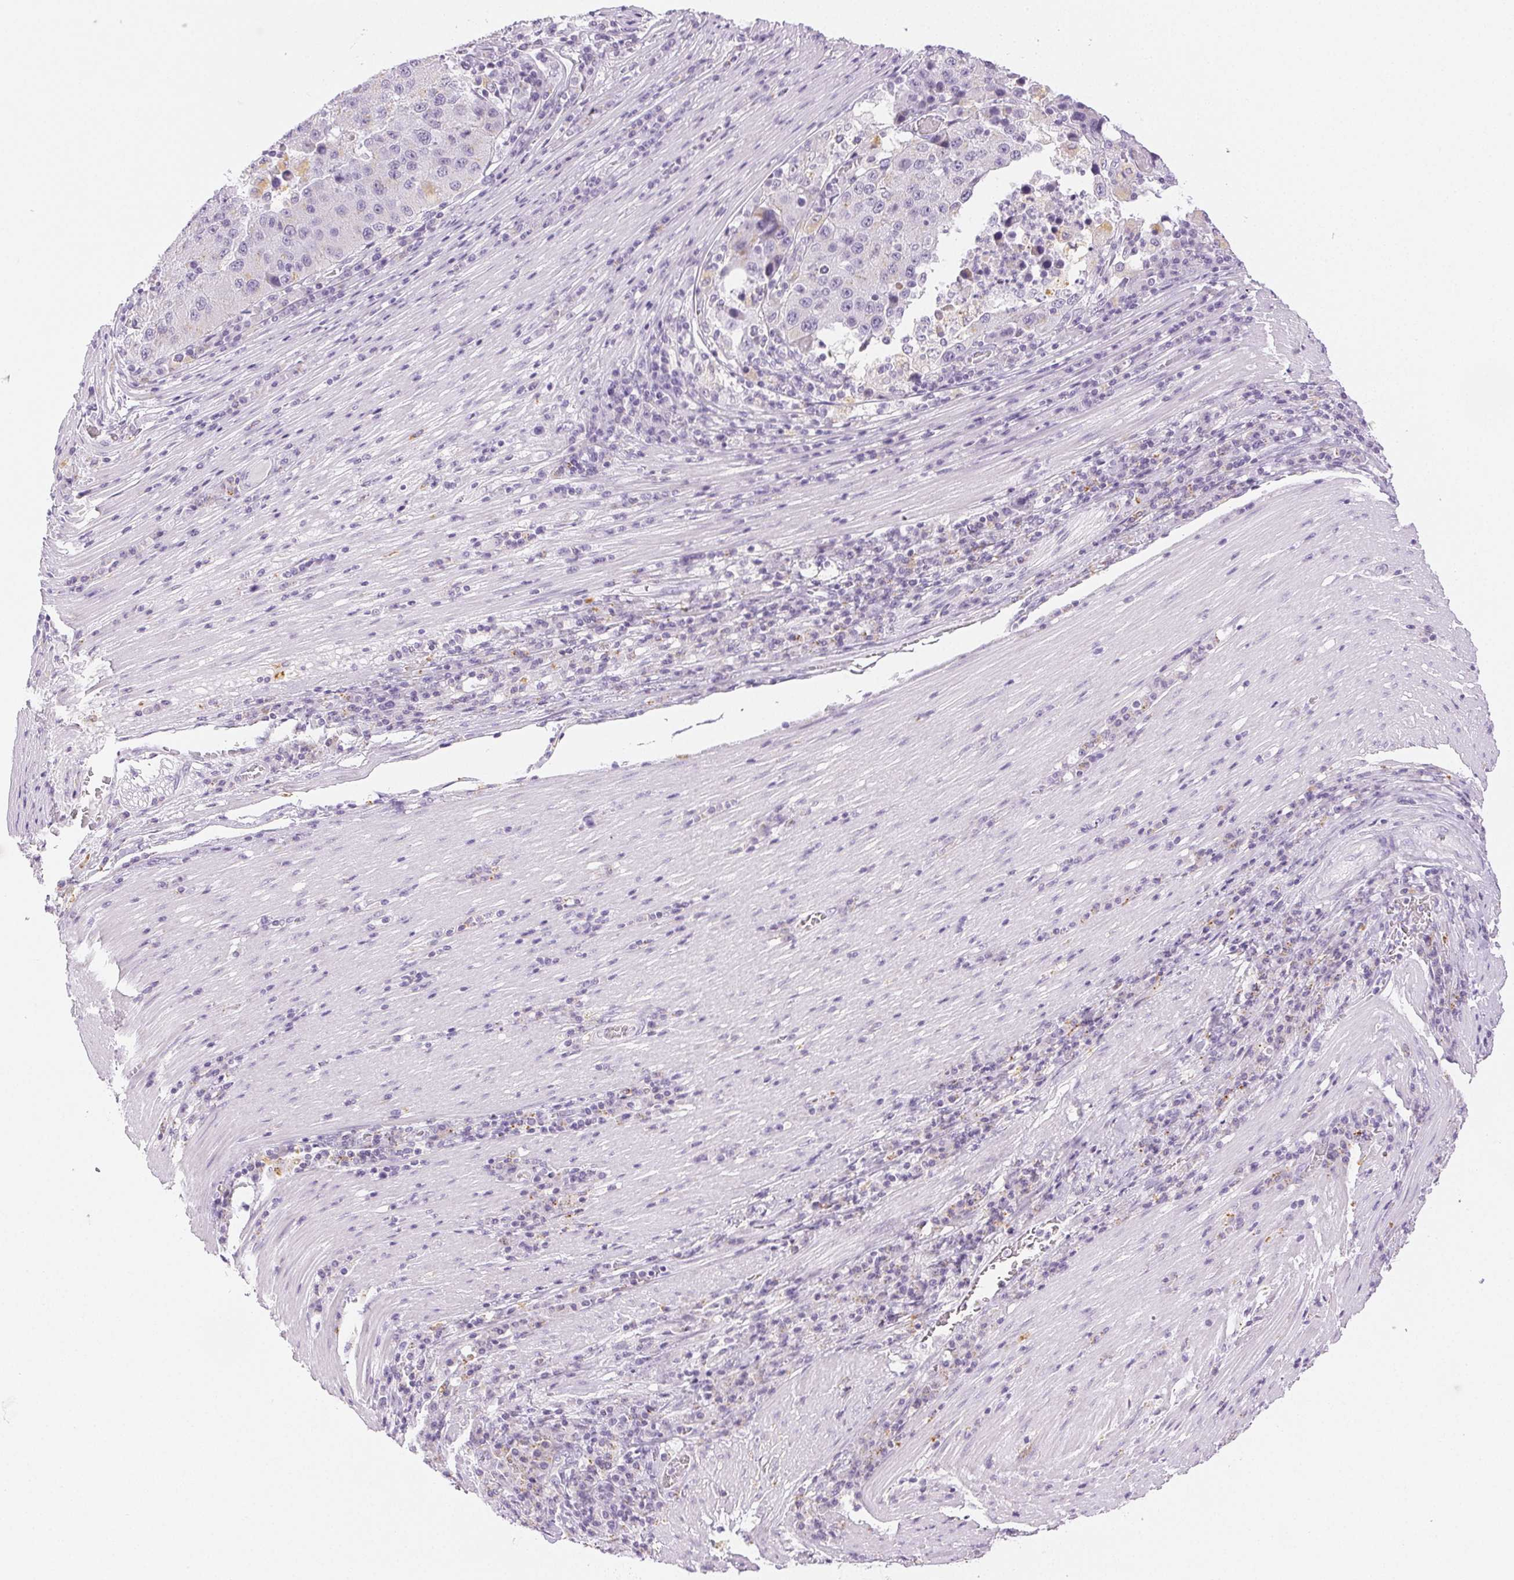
{"staining": {"intensity": "weak", "quantity": "<25%", "location": "cytoplasmic/membranous"}, "tissue": "stomach cancer", "cell_type": "Tumor cells", "image_type": "cancer", "snomed": [{"axis": "morphology", "description": "Adenocarcinoma, NOS"}, {"axis": "topography", "description": "Stomach"}], "caption": "This is a photomicrograph of IHC staining of stomach cancer (adenocarcinoma), which shows no staining in tumor cells.", "gene": "SLC5A2", "patient": {"sex": "male", "age": 71}}